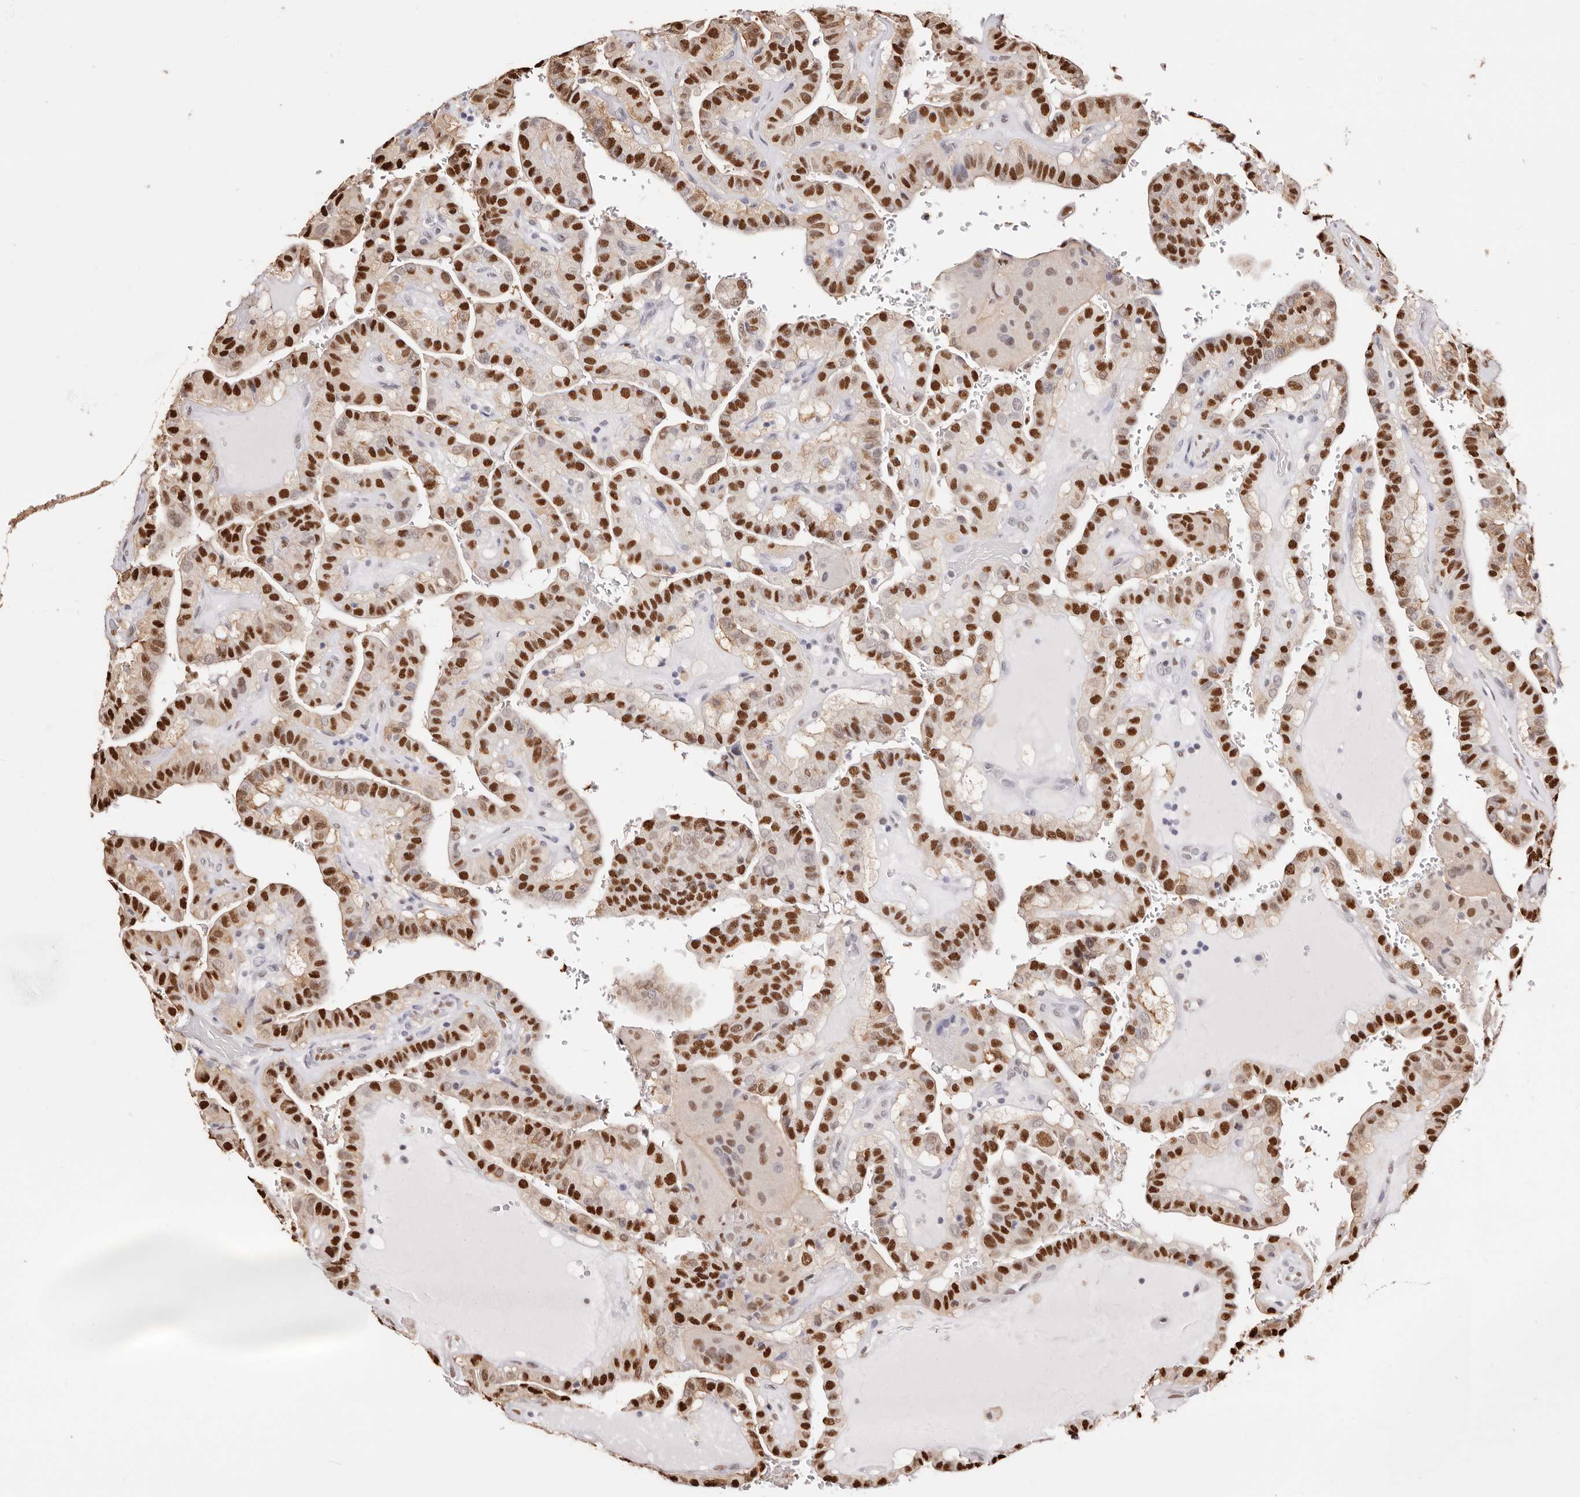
{"staining": {"intensity": "strong", "quantity": ">75%", "location": "nuclear"}, "tissue": "thyroid cancer", "cell_type": "Tumor cells", "image_type": "cancer", "snomed": [{"axis": "morphology", "description": "Papillary adenocarcinoma, NOS"}, {"axis": "topography", "description": "Thyroid gland"}], "caption": "Immunohistochemical staining of human thyroid papillary adenocarcinoma shows high levels of strong nuclear expression in approximately >75% of tumor cells.", "gene": "TKT", "patient": {"sex": "male", "age": 77}}